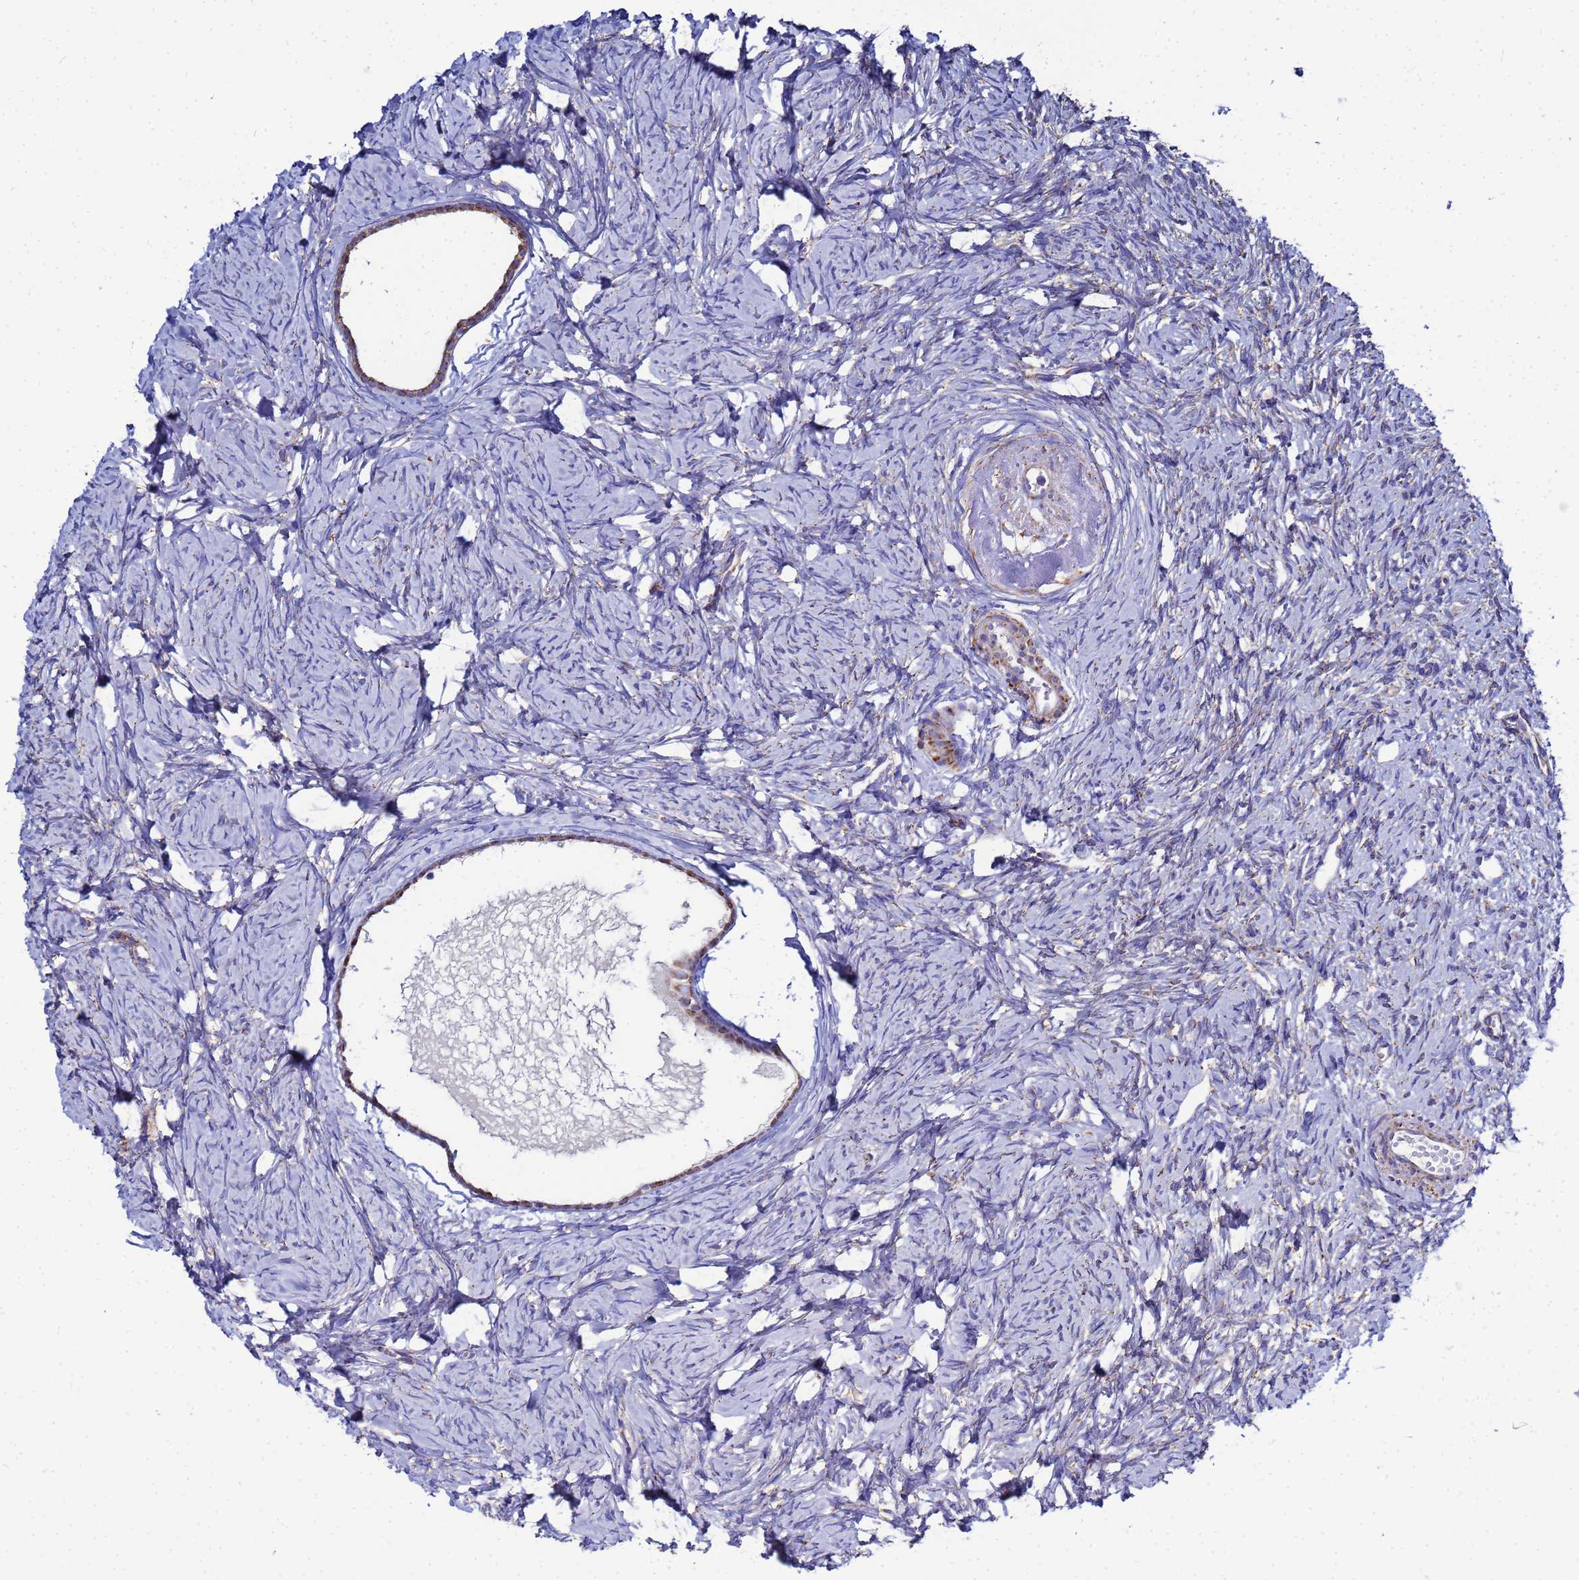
{"staining": {"intensity": "negative", "quantity": "none", "location": "none"}, "tissue": "ovary", "cell_type": "Ovarian stroma cells", "image_type": "normal", "snomed": [{"axis": "morphology", "description": "Normal tissue, NOS"}, {"axis": "topography", "description": "Ovary"}], "caption": "A high-resolution photomicrograph shows IHC staining of unremarkable ovary, which displays no significant staining in ovarian stroma cells.", "gene": "FAHD2A", "patient": {"sex": "female", "age": 51}}